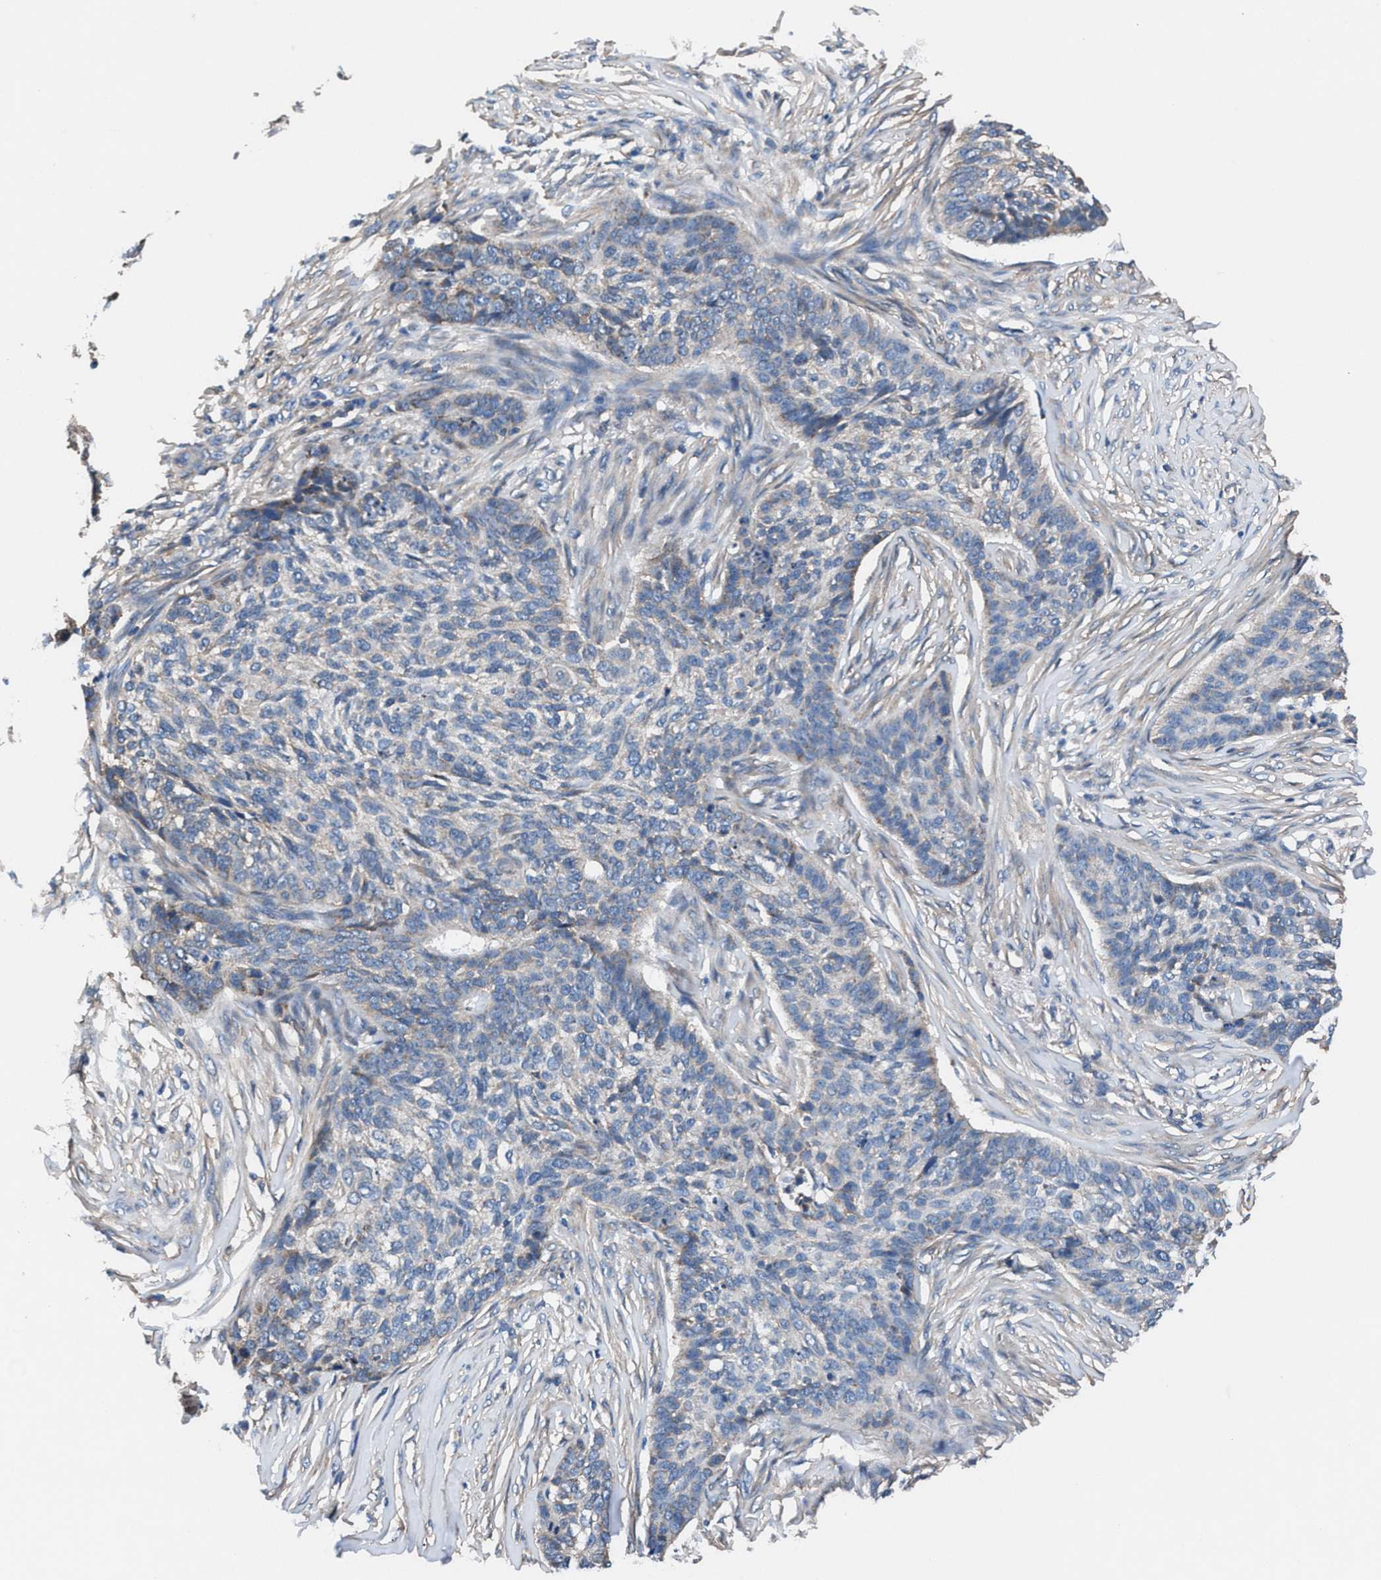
{"staining": {"intensity": "weak", "quantity": "<25%", "location": "cytoplasmic/membranous"}, "tissue": "skin cancer", "cell_type": "Tumor cells", "image_type": "cancer", "snomed": [{"axis": "morphology", "description": "Basal cell carcinoma"}, {"axis": "topography", "description": "Skin"}], "caption": "Immunohistochemistry (IHC) photomicrograph of skin cancer (basal cell carcinoma) stained for a protein (brown), which reveals no staining in tumor cells.", "gene": "NKTR", "patient": {"sex": "male", "age": 85}}